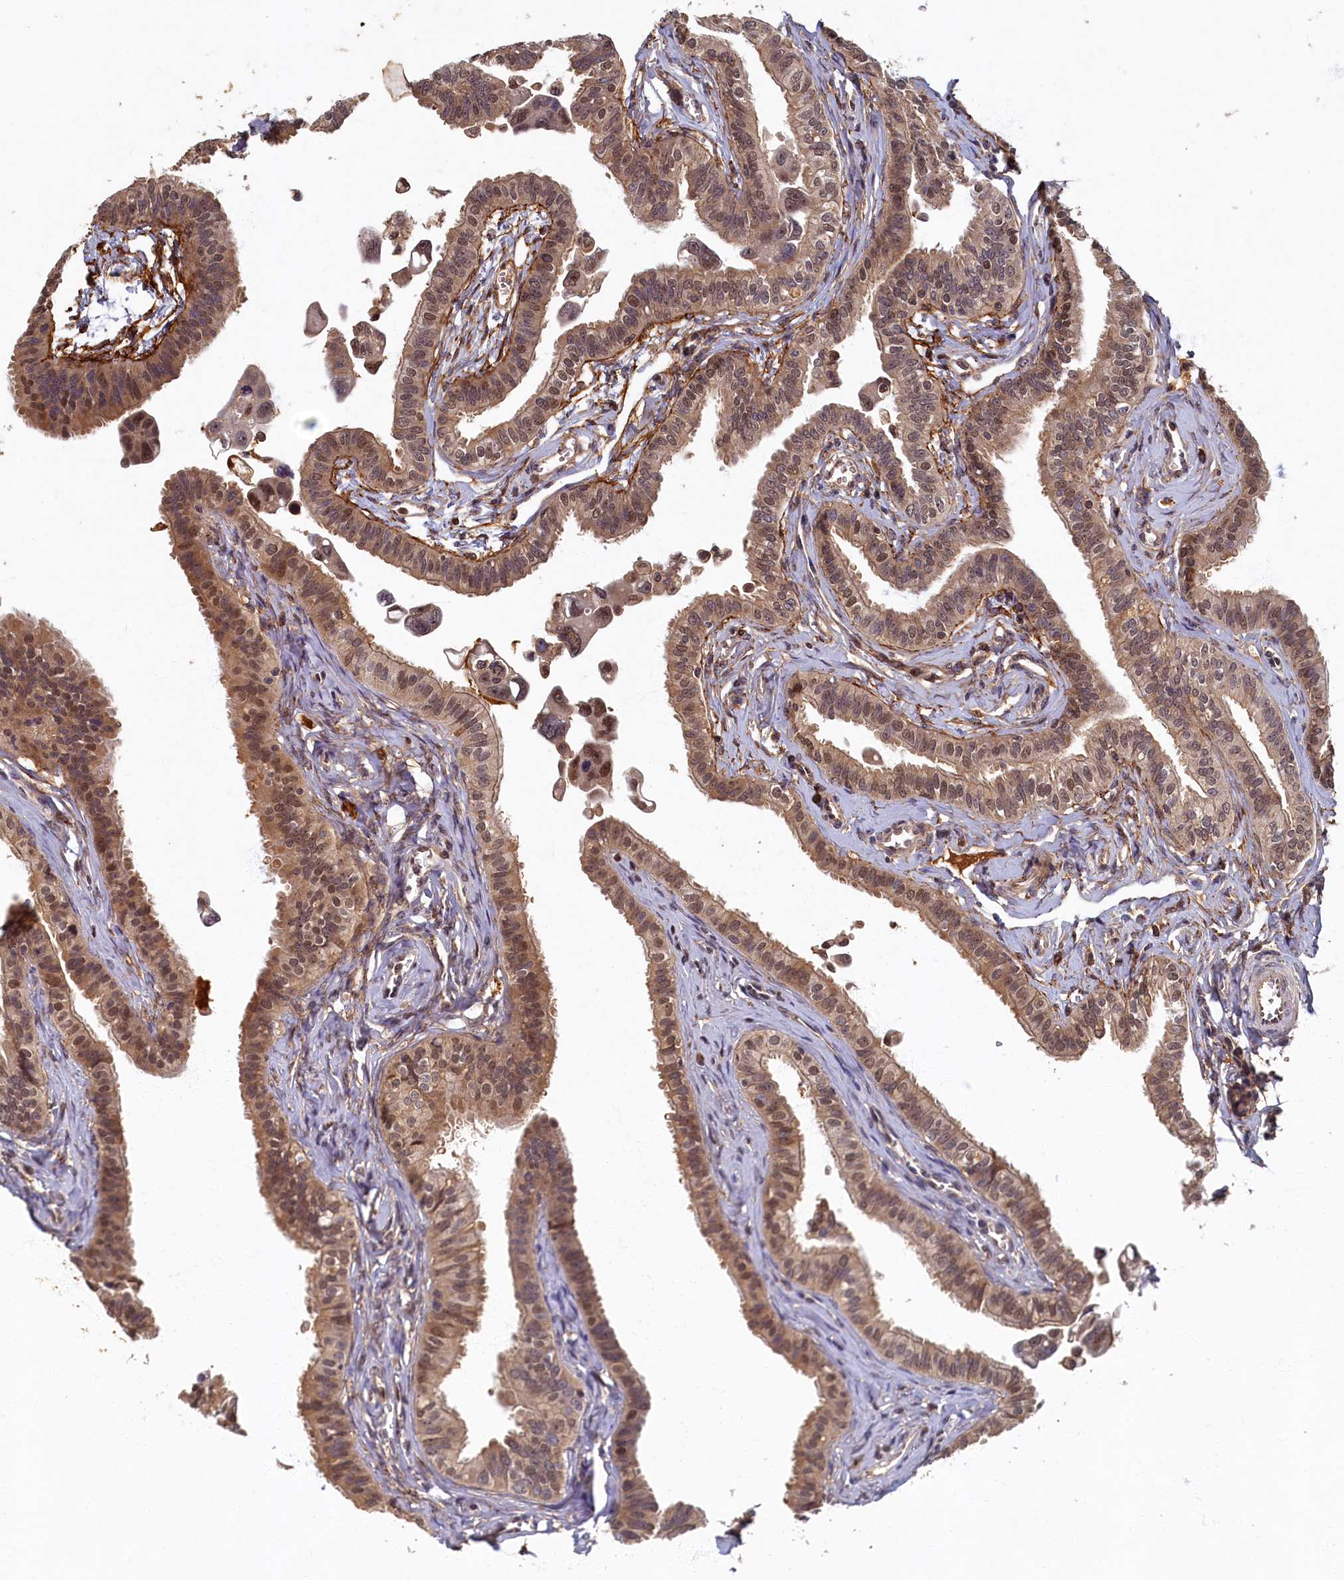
{"staining": {"intensity": "moderate", "quantity": "25%-75%", "location": "cytoplasmic/membranous,nuclear"}, "tissue": "fallopian tube", "cell_type": "Glandular cells", "image_type": "normal", "snomed": [{"axis": "morphology", "description": "Normal tissue, NOS"}, {"axis": "morphology", "description": "Carcinoma, NOS"}, {"axis": "topography", "description": "Fallopian tube"}, {"axis": "topography", "description": "Ovary"}], "caption": "Fallopian tube stained with DAB immunohistochemistry (IHC) displays medium levels of moderate cytoplasmic/membranous,nuclear positivity in approximately 25%-75% of glandular cells. The protein is shown in brown color, while the nuclei are stained blue.", "gene": "LCMT2", "patient": {"sex": "female", "age": 59}}